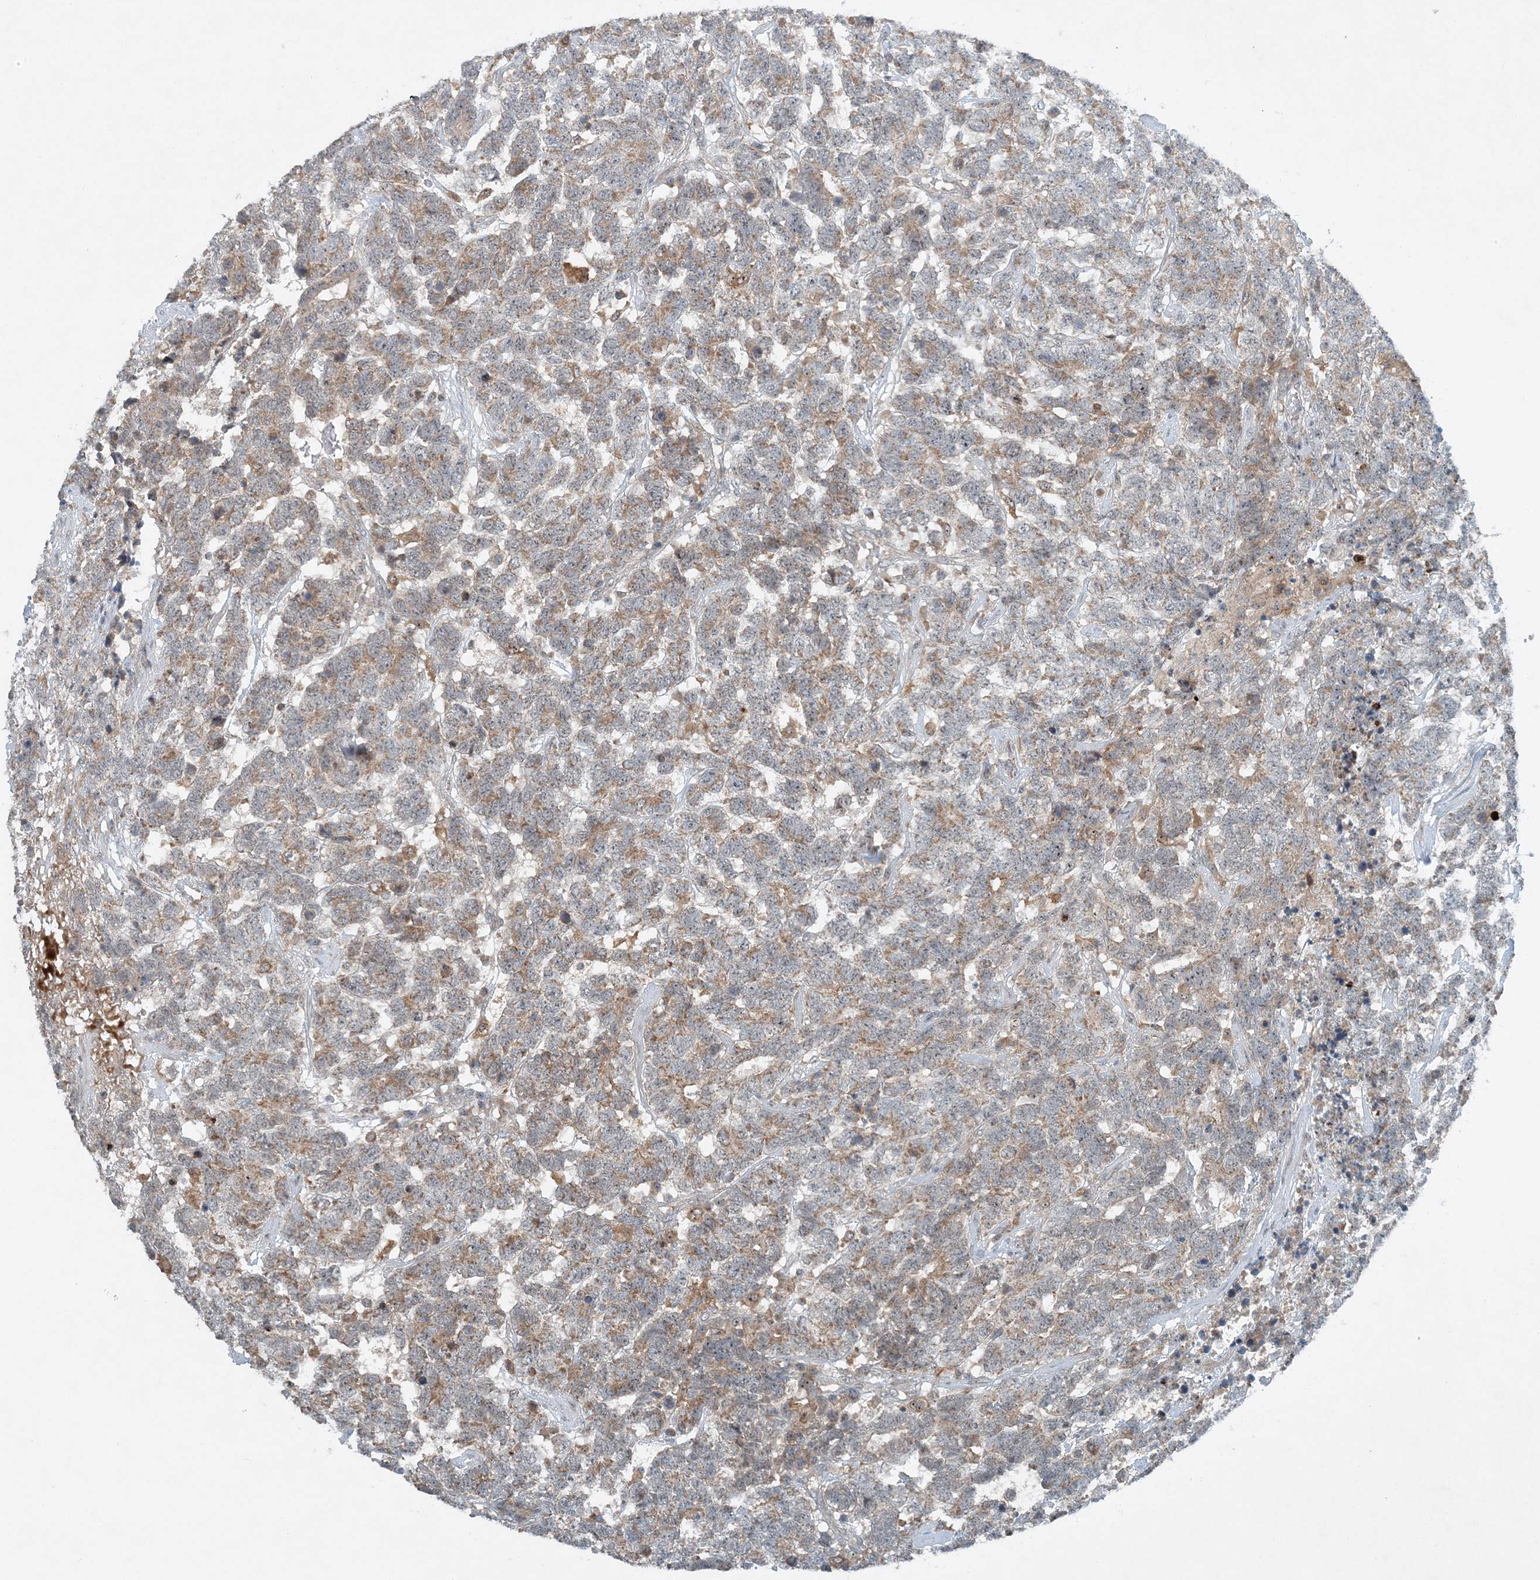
{"staining": {"intensity": "moderate", "quantity": "25%-75%", "location": "cytoplasmic/membranous"}, "tissue": "testis cancer", "cell_type": "Tumor cells", "image_type": "cancer", "snomed": [{"axis": "morphology", "description": "Carcinoma, Embryonal, NOS"}, {"axis": "topography", "description": "Testis"}], "caption": "Moderate cytoplasmic/membranous protein expression is seen in about 25%-75% of tumor cells in testis cancer (embryonal carcinoma). Nuclei are stained in blue.", "gene": "MITD1", "patient": {"sex": "male", "age": 26}}